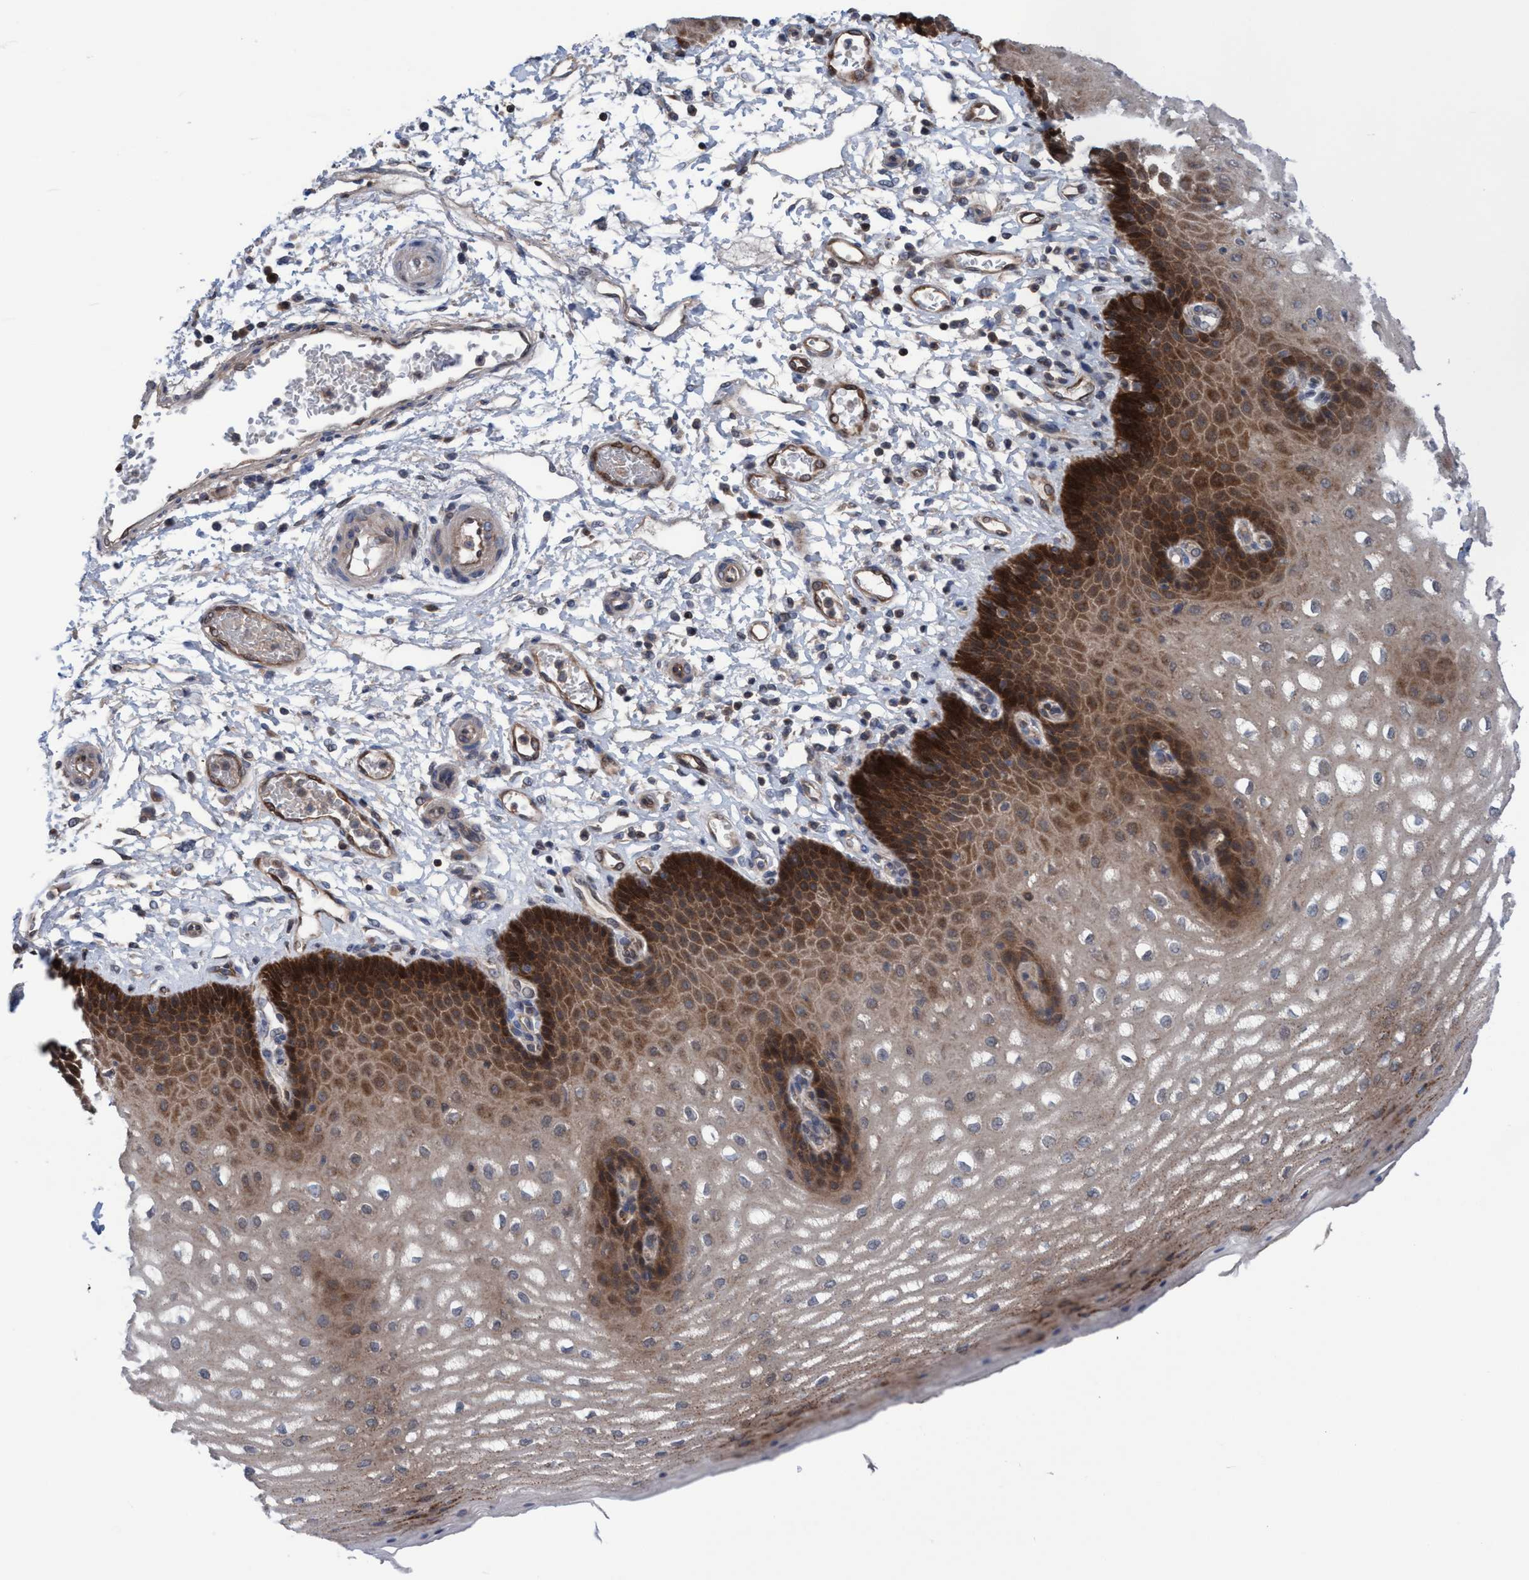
{"staining": {"intensity": "strong", "quantity": ">75%", "location": "cytoplasmic/membranous"}, "tissue": "esophagus", "cell_type": "Squamous epithelial cells", "image_type": "normal", "snomed": [{"axis": "morphology", "description": "Normal tissue, NOS"}, {"axis": "topography", "description": "Esophagus"}], "caption": "Immunohistochemistry of benign human esophagus demonstrates high levels of strong cytoplasmic/membranous expression in about >75% of squamous epithelial cells.", "gene": "GLOD4", "patient": {"sex": "male", "age": 54}}